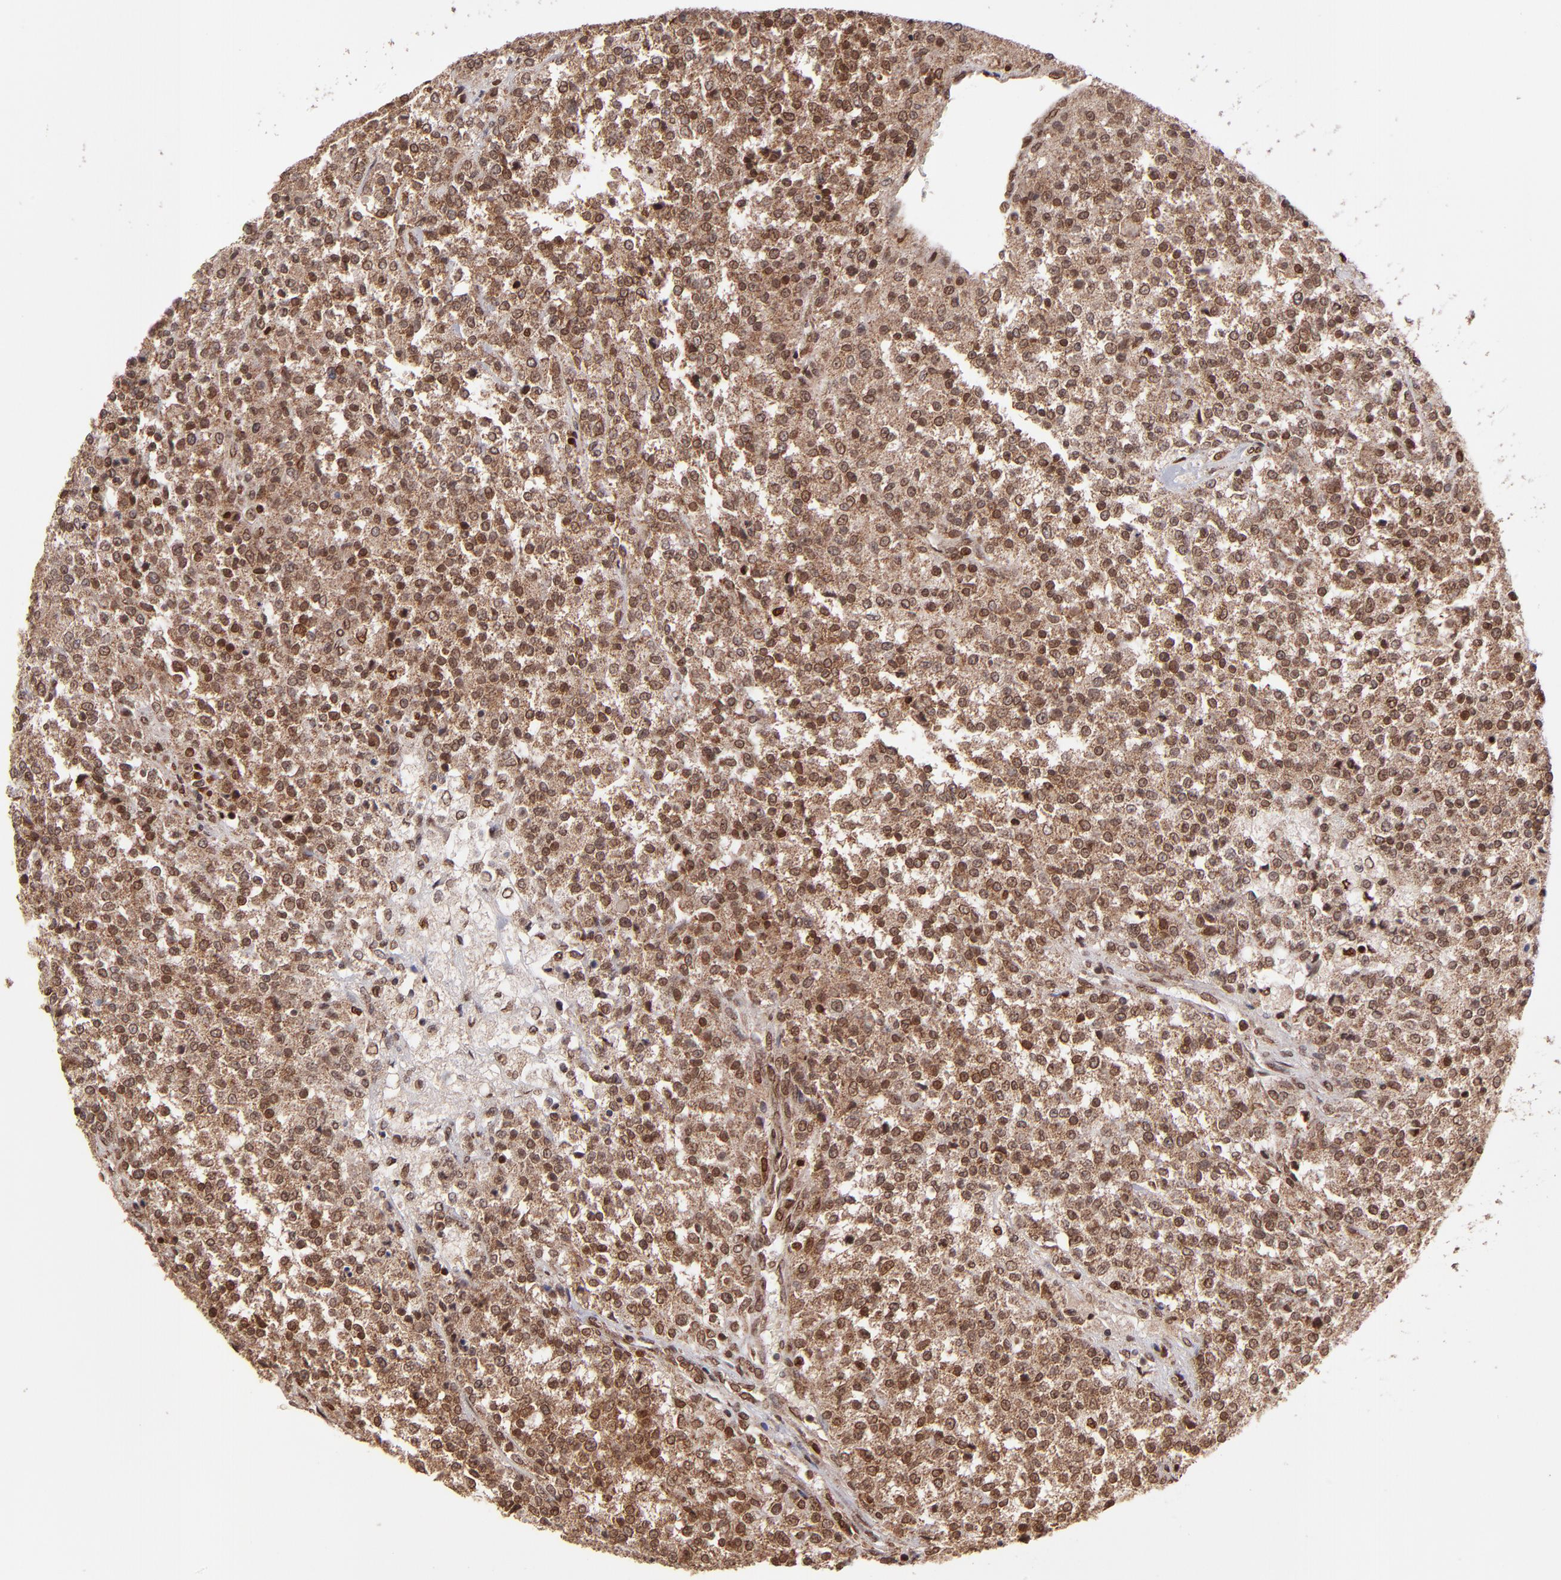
{"staining": {"intensity": "moderate", "quantity": ">75%", "location": "cytoplasmic/membranous,nuclear"}, "tissue": "testis cancer", "cell_type": "Tumor cells", "image_type": "cancer", "snomed": [{"axis": "morphology", "description": "Seminoma, NOS"}, {"axis": "topography", "description": "Testis"}], "caption": "This is a histology image of IHC staining of testis cancer, which shows moderate positivity in the cytoplasmic/membranous and nuclear of tumor cells.", "gene": "TOP1MT", "patient": {"sex": "male", "age": 59}}